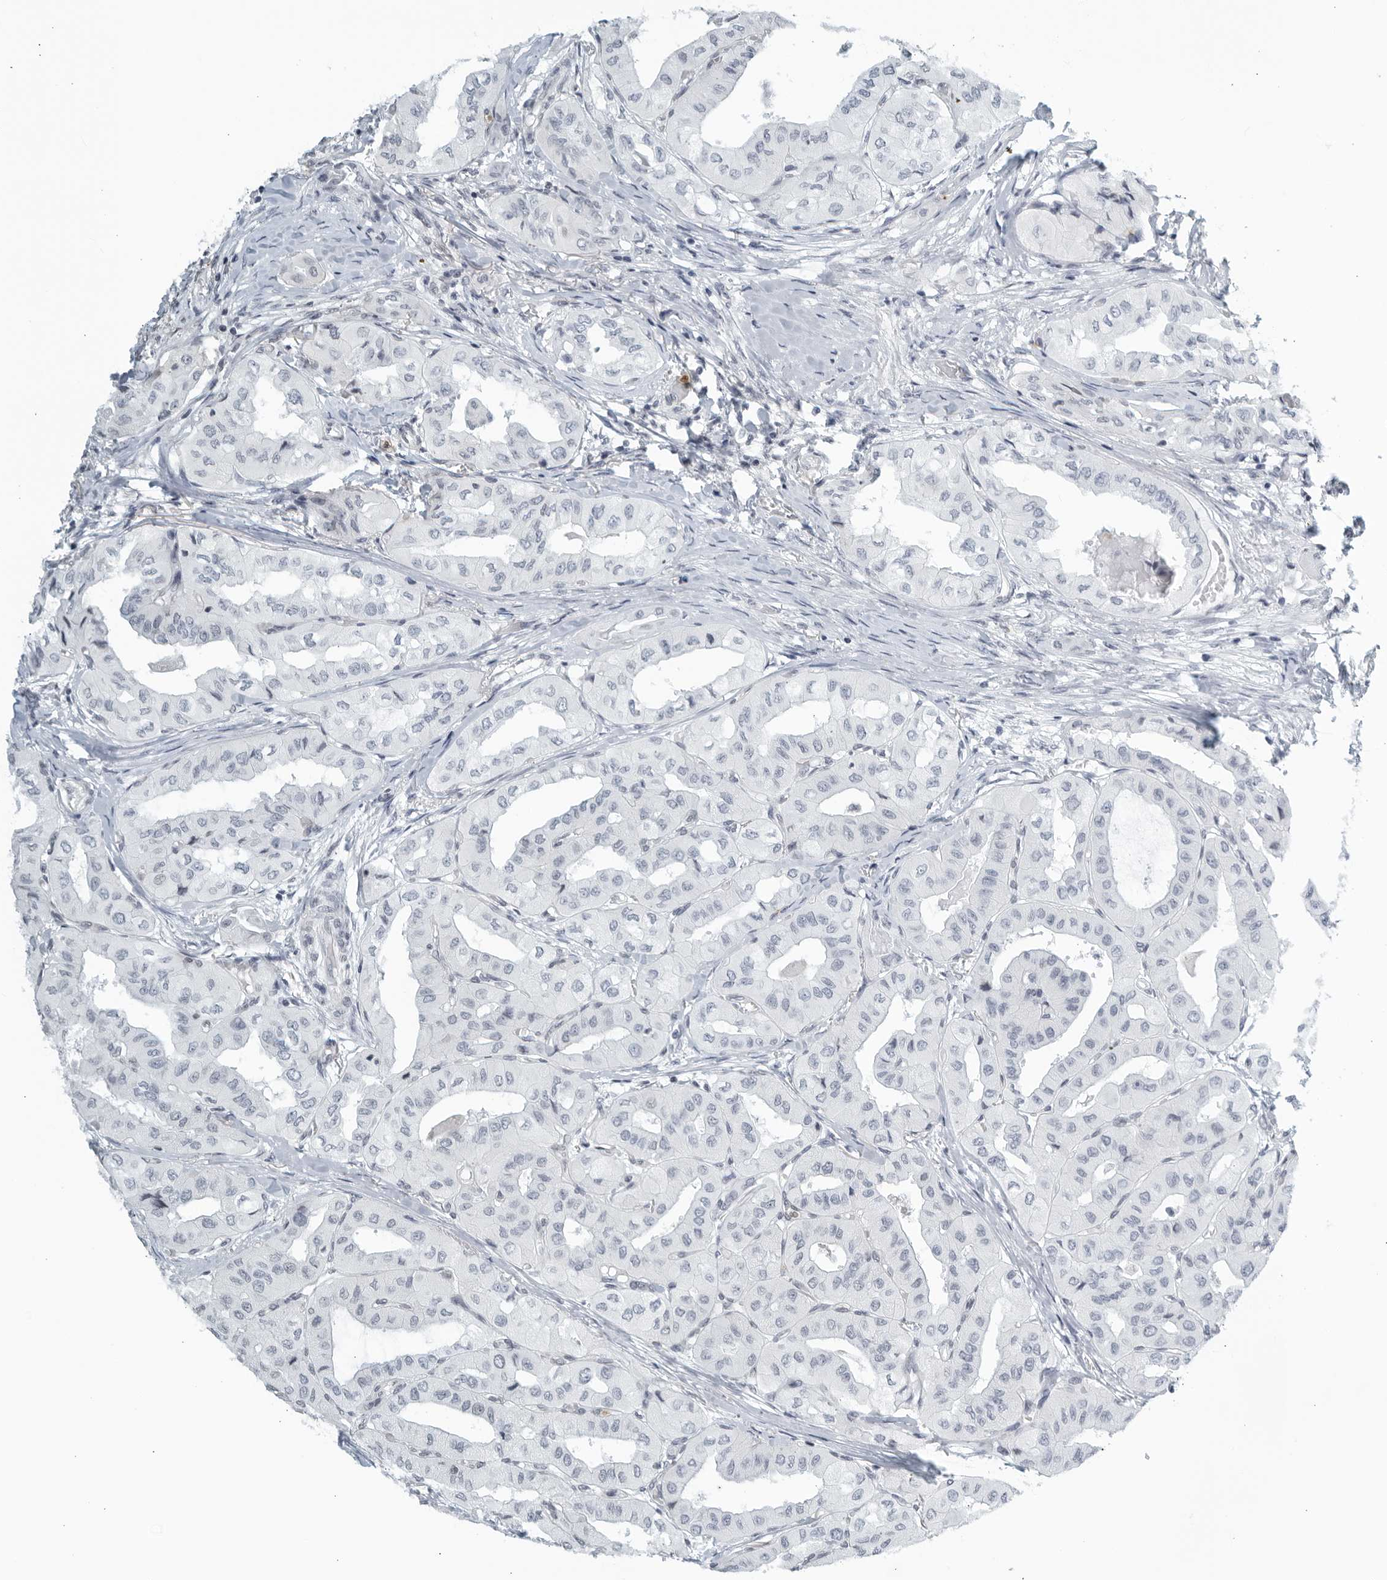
{"staining": {"intensity": "negative", "quantity": "none", "location": "none"}, "tissue": "thyroid cancer", "cell_type": "Tumor cells", "image_type": "cancer", "snomed": [{"axis": "morphology", "description": "Papillary adenocarcinoma, NOS"}, {"axis": "topography", "description": "Thyroid gland"}], "caption": "Tumor cells are negative for brown protein staining in thyroid cancer.", "gene": "KLK7", "patient": {"sex": "female", "age": 59}}